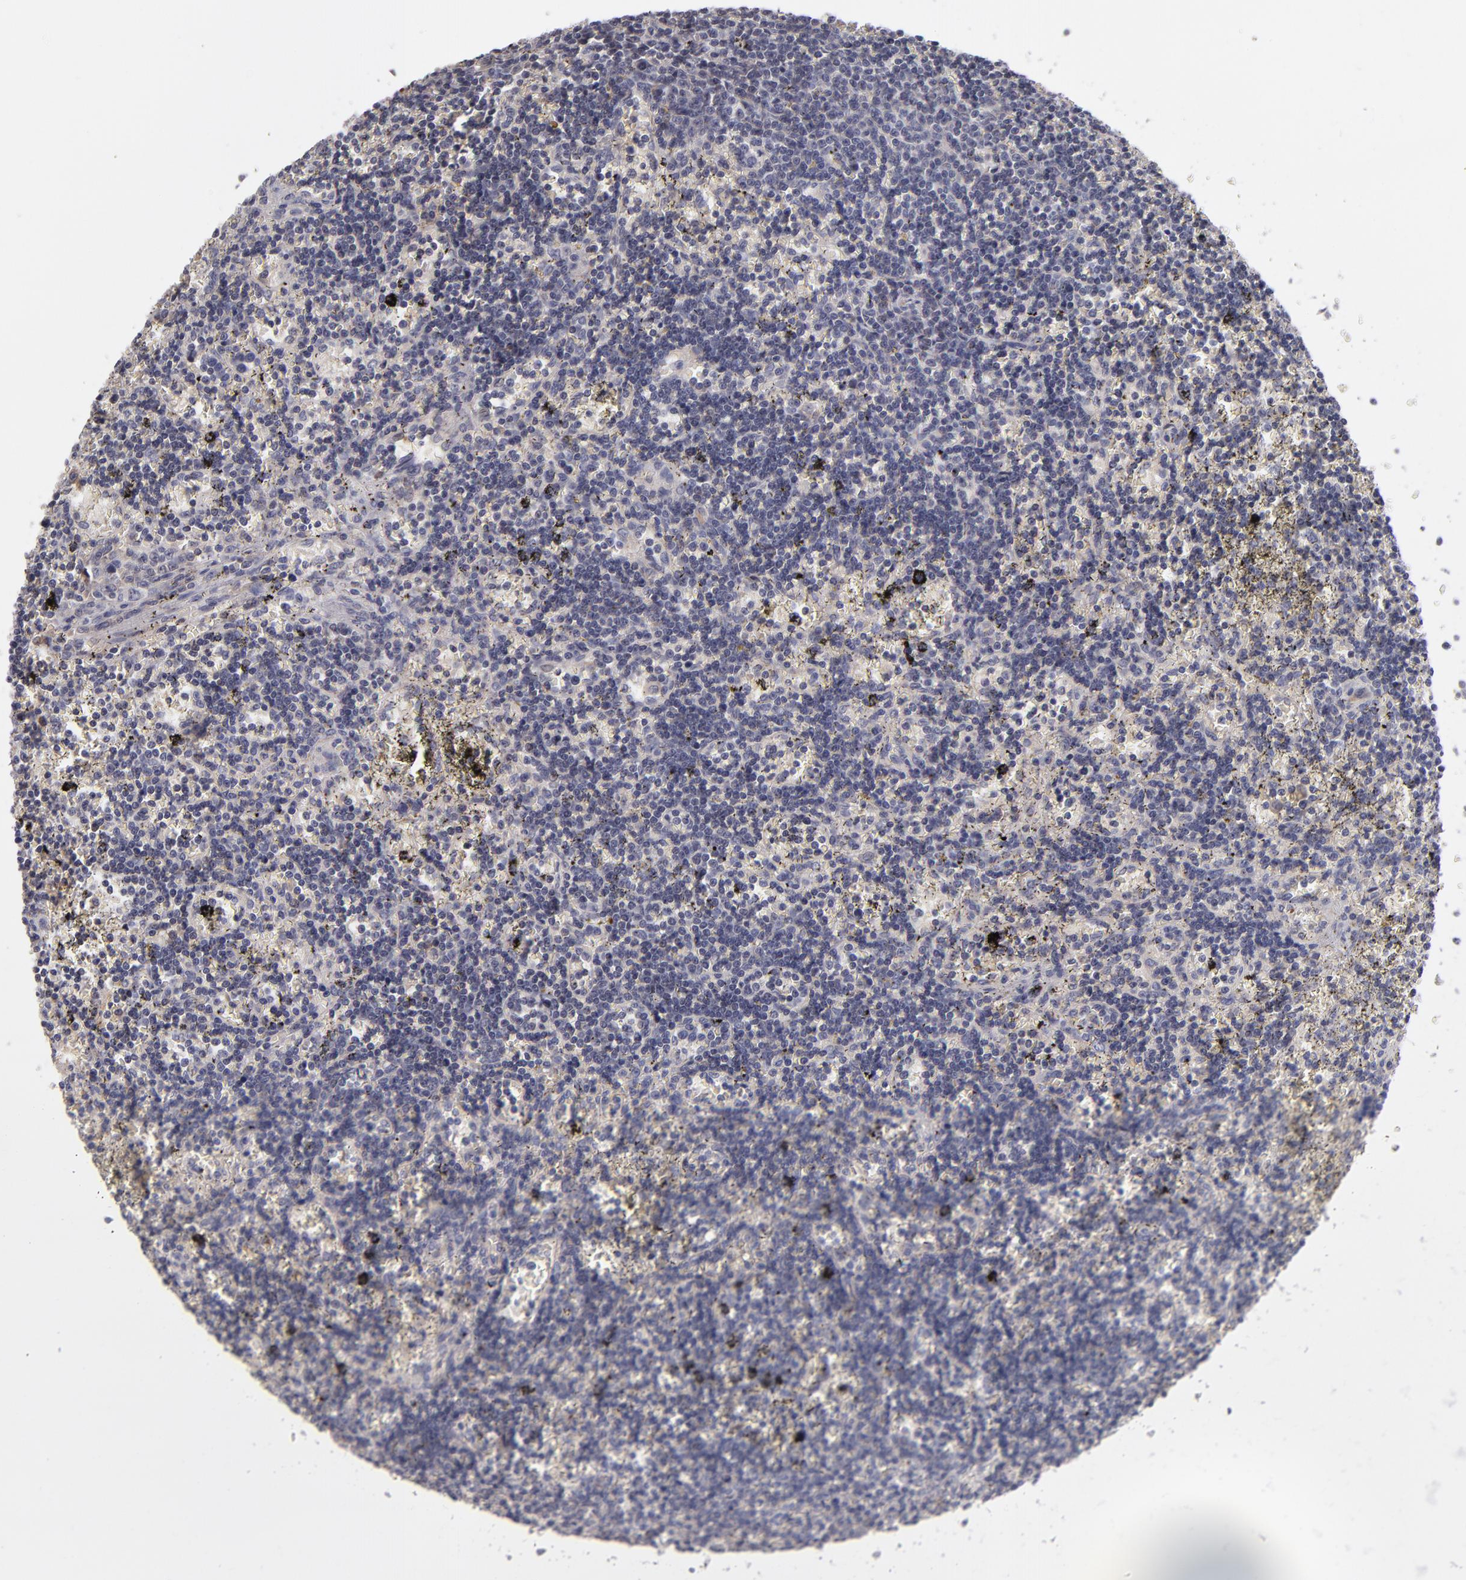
{"staining": {"intensity": "negative", "quantity": "none", "location": "none"}, "tissue": "lymphoma", "cell_type": "Tumor cells", "image_type": "cancer", "snomed": [{"axis": "morphology", "description": "Malignant lymphoma, non-Hodgkin's type, Low grade"}, {"axis": "topography", "description": "Spleen"}], "caption": "Immunohistochemical staining of lymphoma shows no significant expression in tumor cells.", "gene": "ITIH4", "patient": {"sex": "male", "age": 60}}